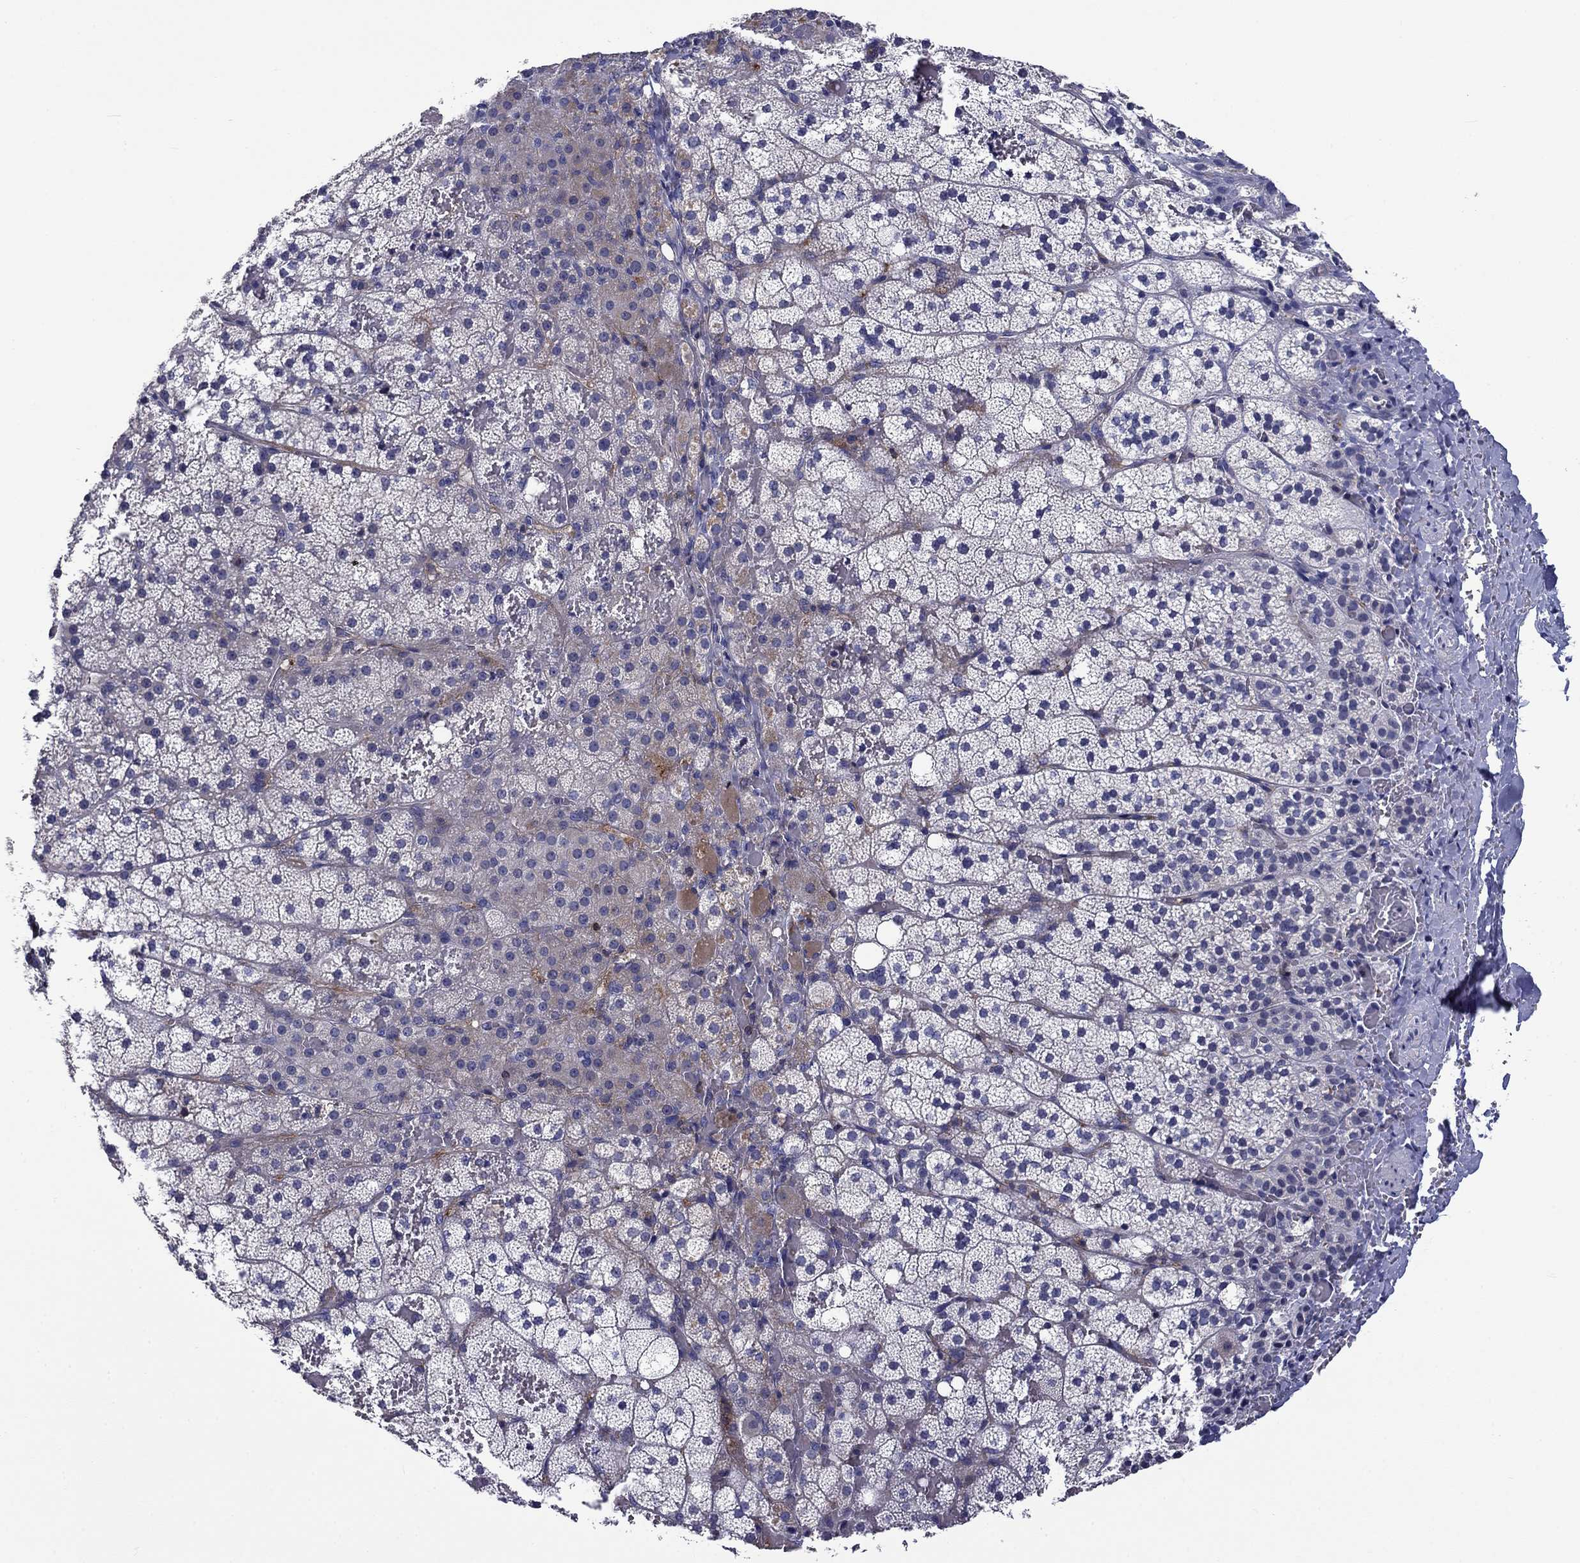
{"staining": {"intensity": "negative", "quantity": "none", "location": "none"}, "tissue": "adrenal gland", "cell_type": "Glandular cells", "image_type": "normal", "snomed": [{"axis": "morphology", "description": "Normal tissue, NOS"}, {"axis": "topography", "description": "Adrenal gland"}], "caption": "Glandular cells show no significant protein expression in unremarkable adrenal gland. (Brightfield microscopy of DAB immunohistochemistry (IHC) at high magnification).", "gene": "CNDP1", "patient": {"sex": "male", "age": 53}}